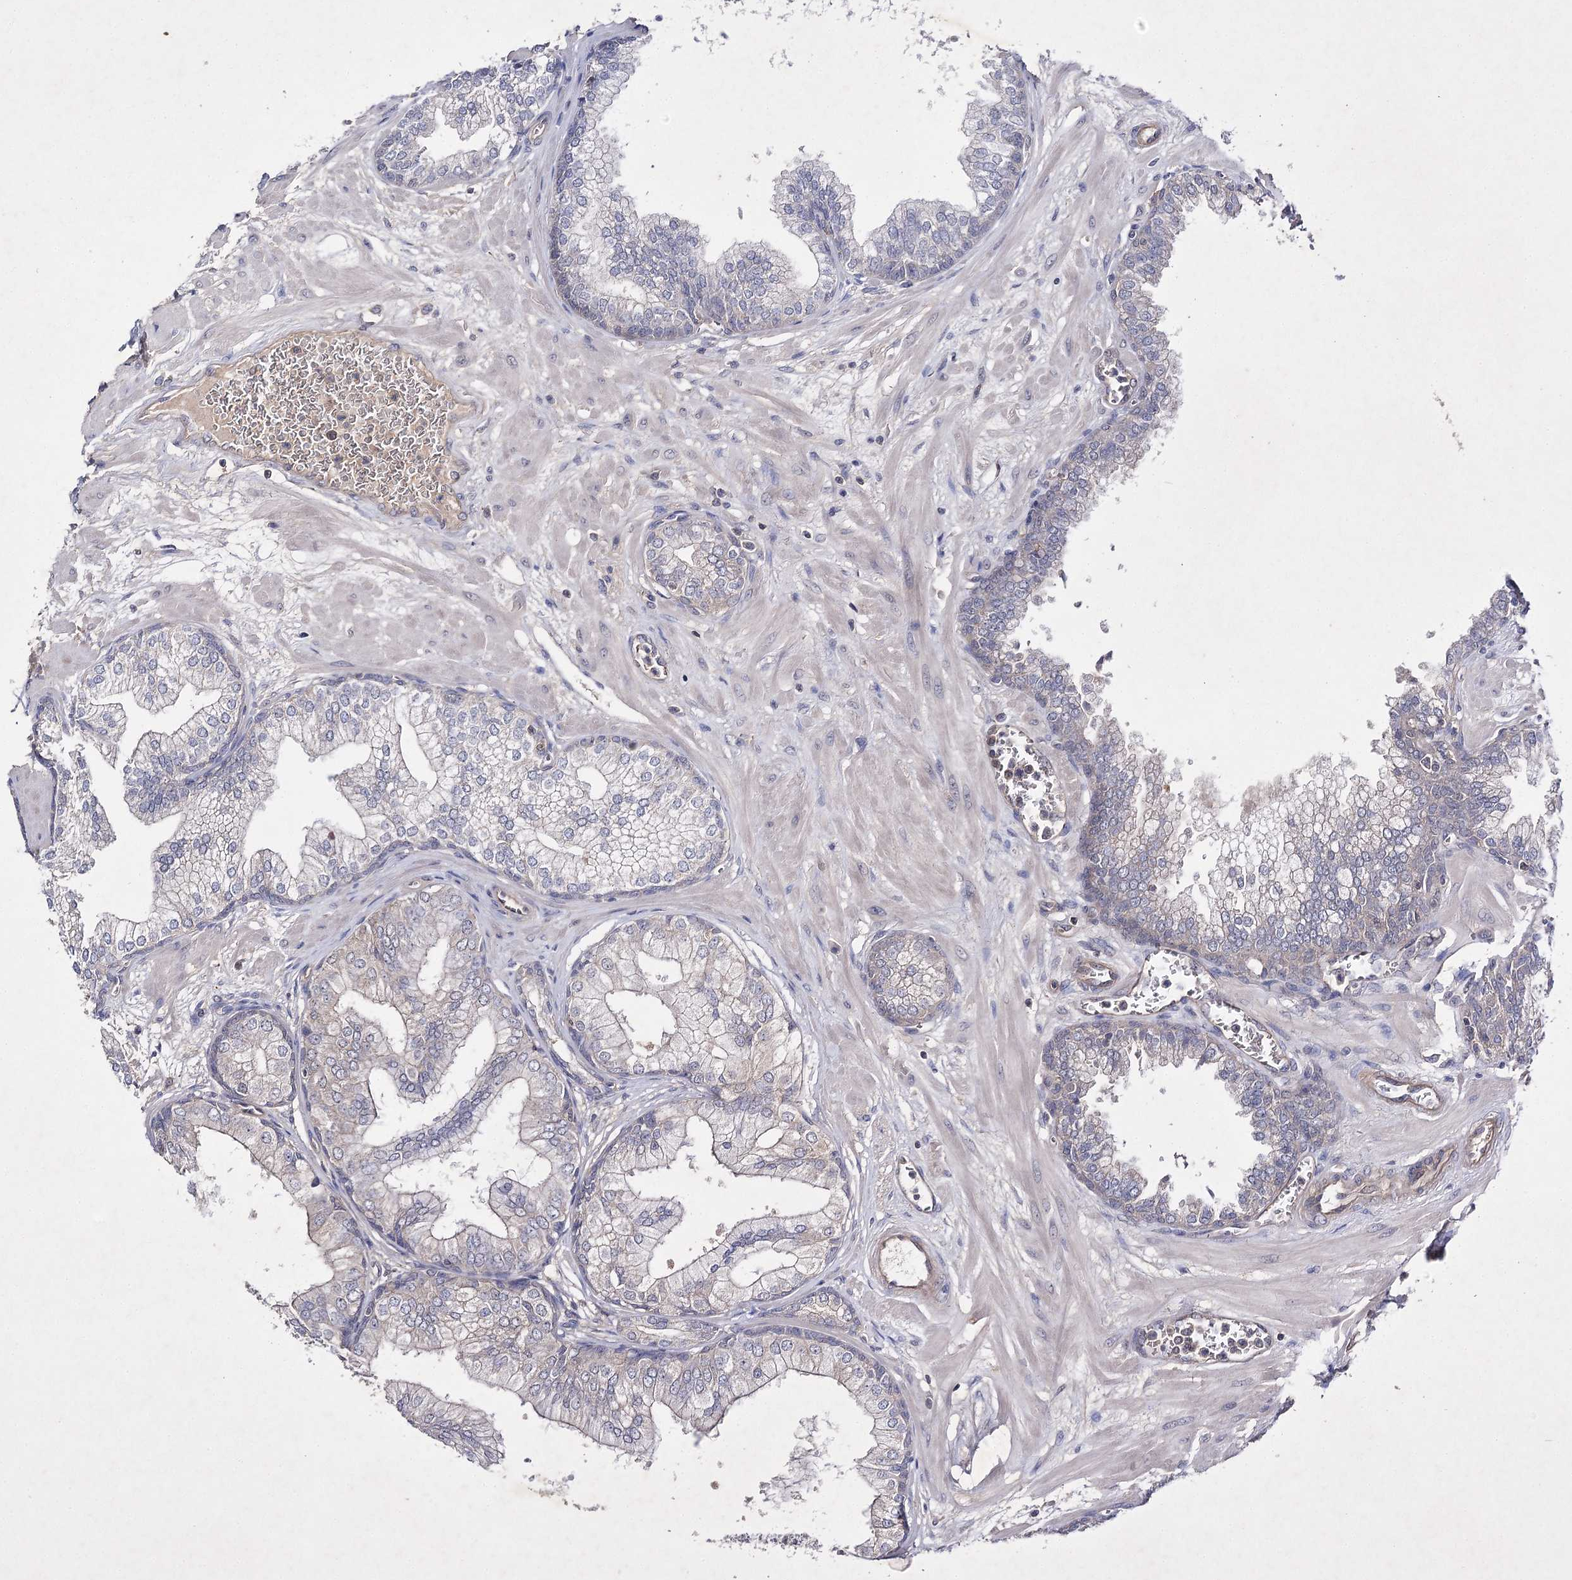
{"staining": {"intensity": "weak", "quantity": "<25%", "location": "cytoplasmic/membranous"}, "tissue": "prostate", "cell_type": "Glandular cells", "image_type": "normal", "snomed": [{"axis": "morphology", "description": "Normal tissue, NOS"}, {"axis": "morphology", "description": "Urothelial carcinoma, Low grade"}, {"axis": "topography", "description": "Urinary bladder"}, {"axis": "topography", "description": "Prostate"}], "caption": "DAB (3,3'-diaminobenzidine) immunohistochemical staining of unremarkable human prostate reveals no significant expression in glandular cells.", "gene": "BCR", "patient": {"sex": "male", "age": 60}}